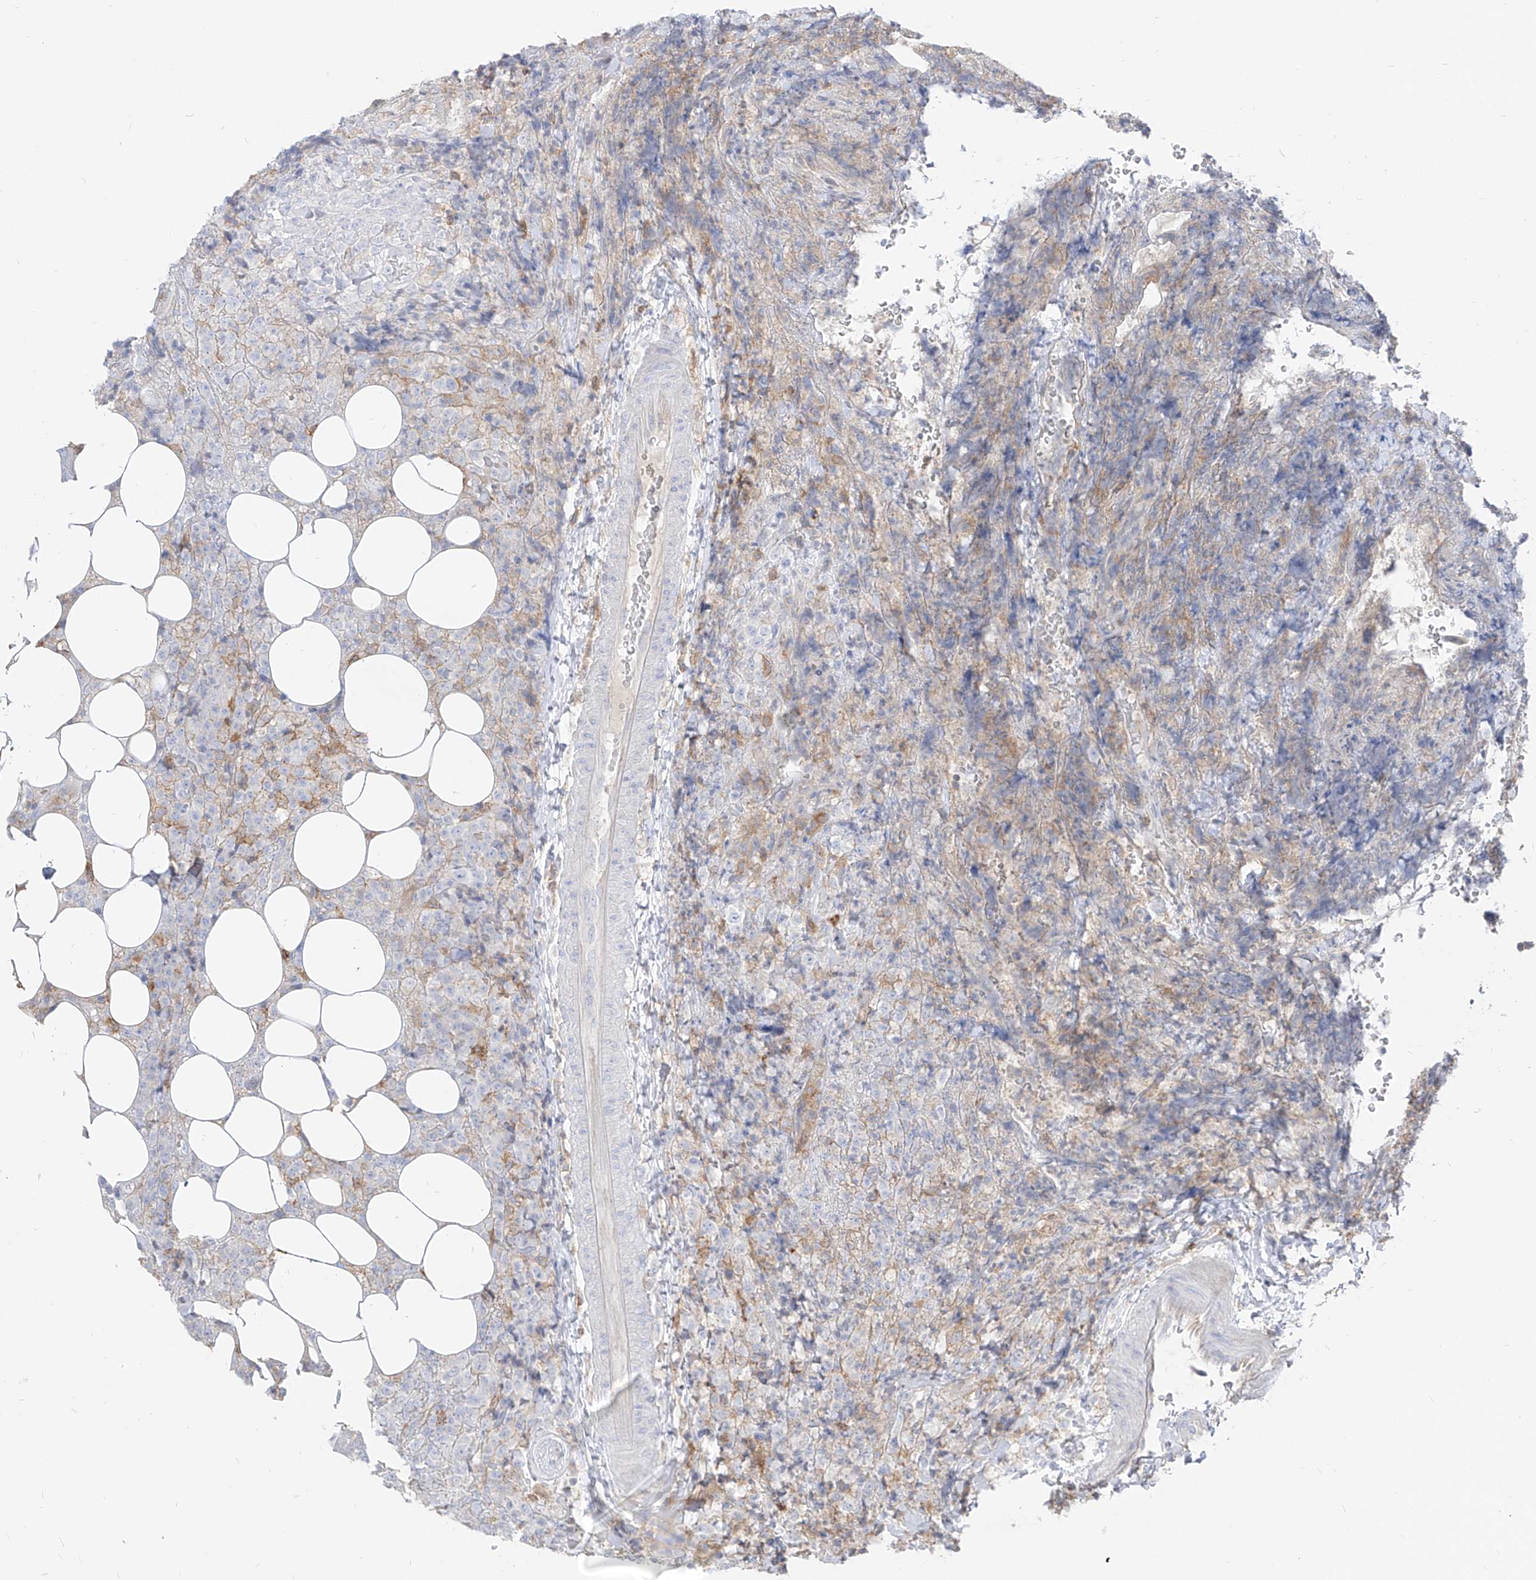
{"staining": {"intensity": "negative", "quantity": "none", "location": "none"}, "tissue": "lymphoma", "cell_type": "Tumor cells", "image_type": "cancer", "snomed": [{"axis": "morphology", "description": "Malignant lymphoma, non-Hodgkin's type, High grade"}, {"axis": "topography", "description": "Lymph node"}], "caption": "Micrograph shows no significant protein positivity in tumor cells of high-grade malignant lymphoma, non-Hodgkin's type.", "gene": "RBFOX3", "patient": {"sex": "male", "age": 13}}